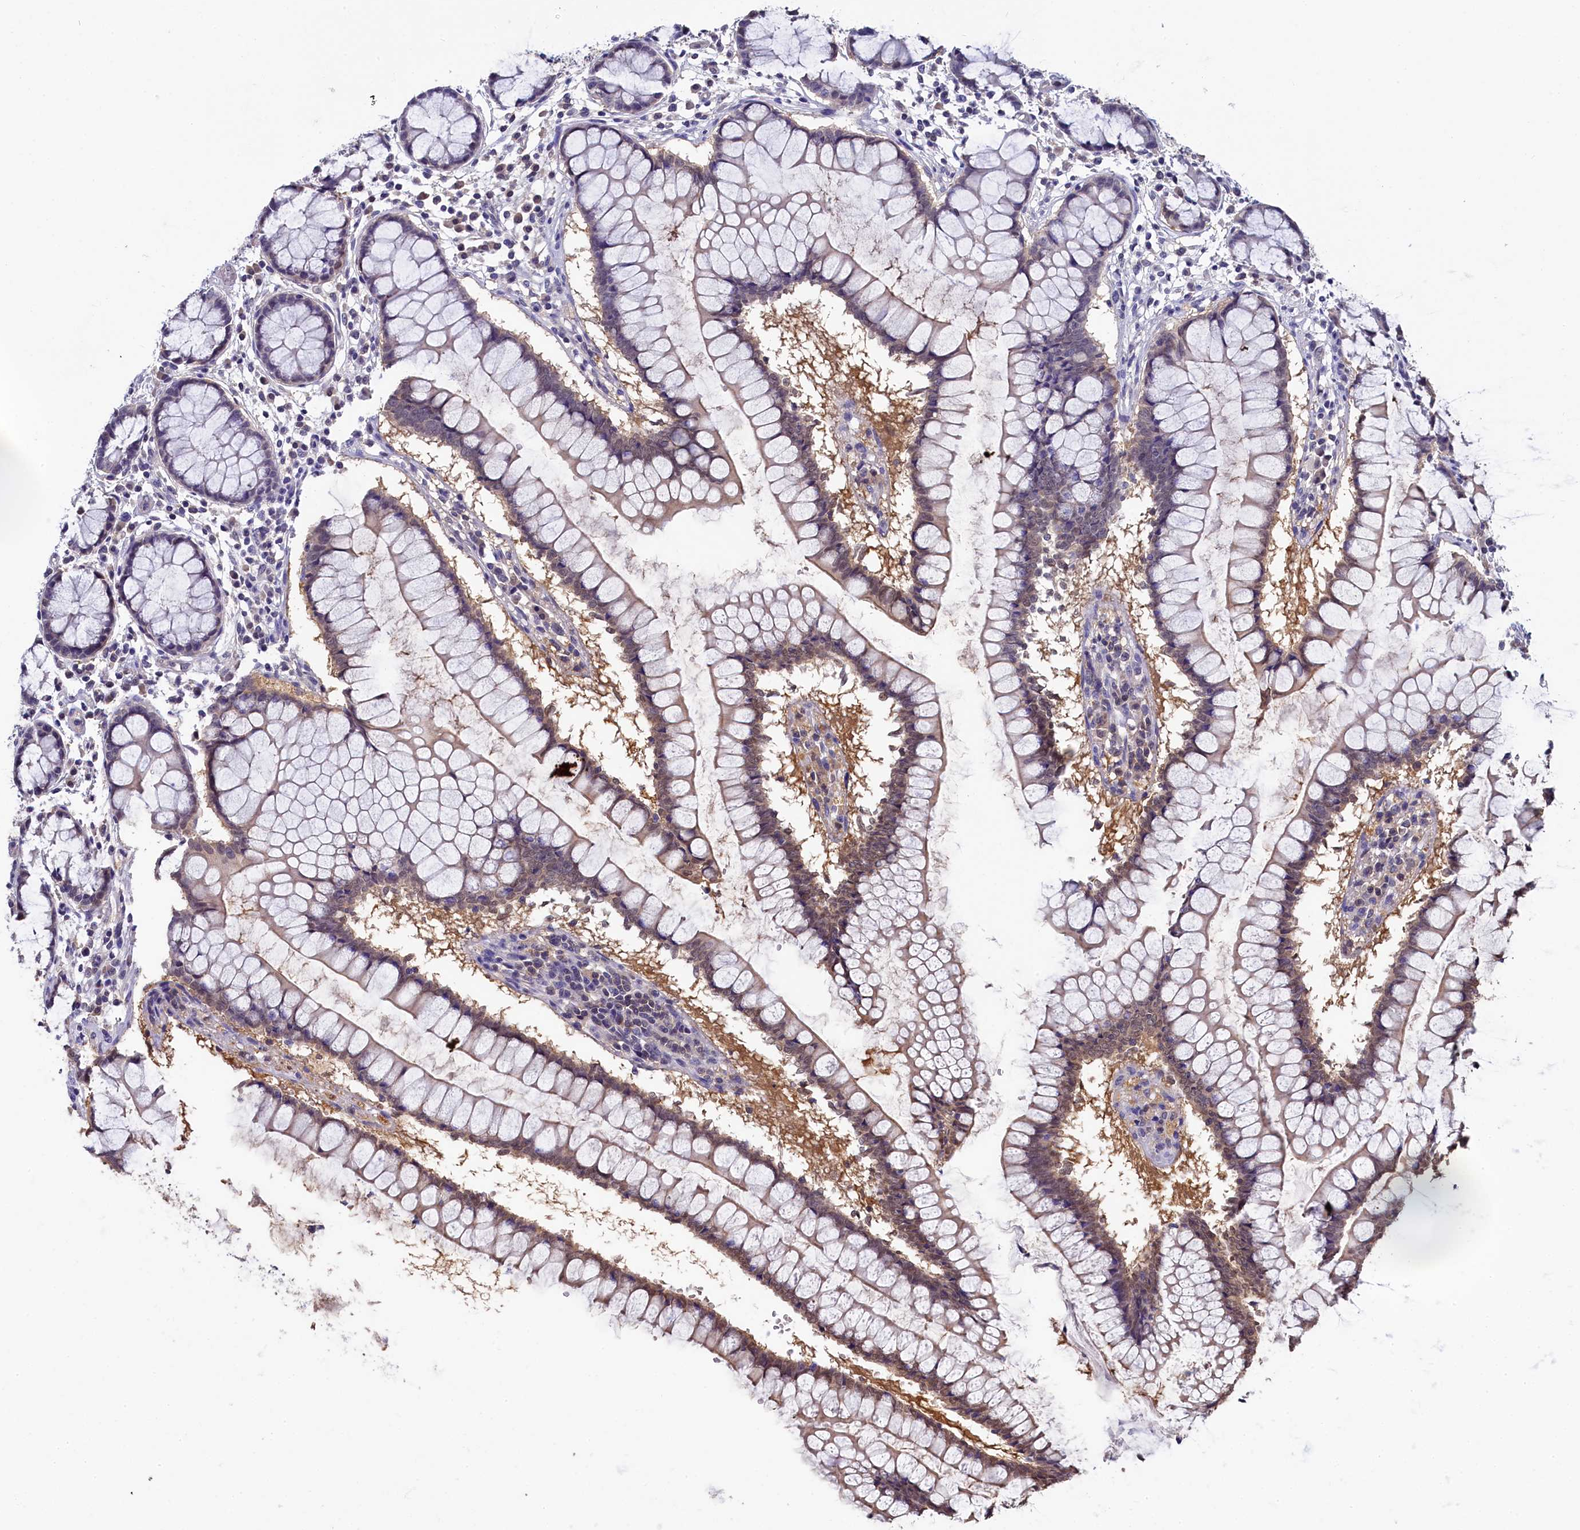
{"staining": {"intensity": "negative", "quantity": "none", "location": "none"}, "tissue": "colon", "cell_type": "Endothelial cells", "image_type": "normal", "snomed": [{"axis": "morphology", "description": "Normal tissue, NOS"}, {"axis": "morphology", "description": "Adenocarcinoma, NOS"}, {"axis": "topography", "description": "Colon"}], "caption": "IHC histopathology image of unremarkable colon: human colon stained with DAB demonstrates no significant protein expression in endothelial cells.", "gene": "C11orf54", "patient": {"sex": "female", "age": 55}}